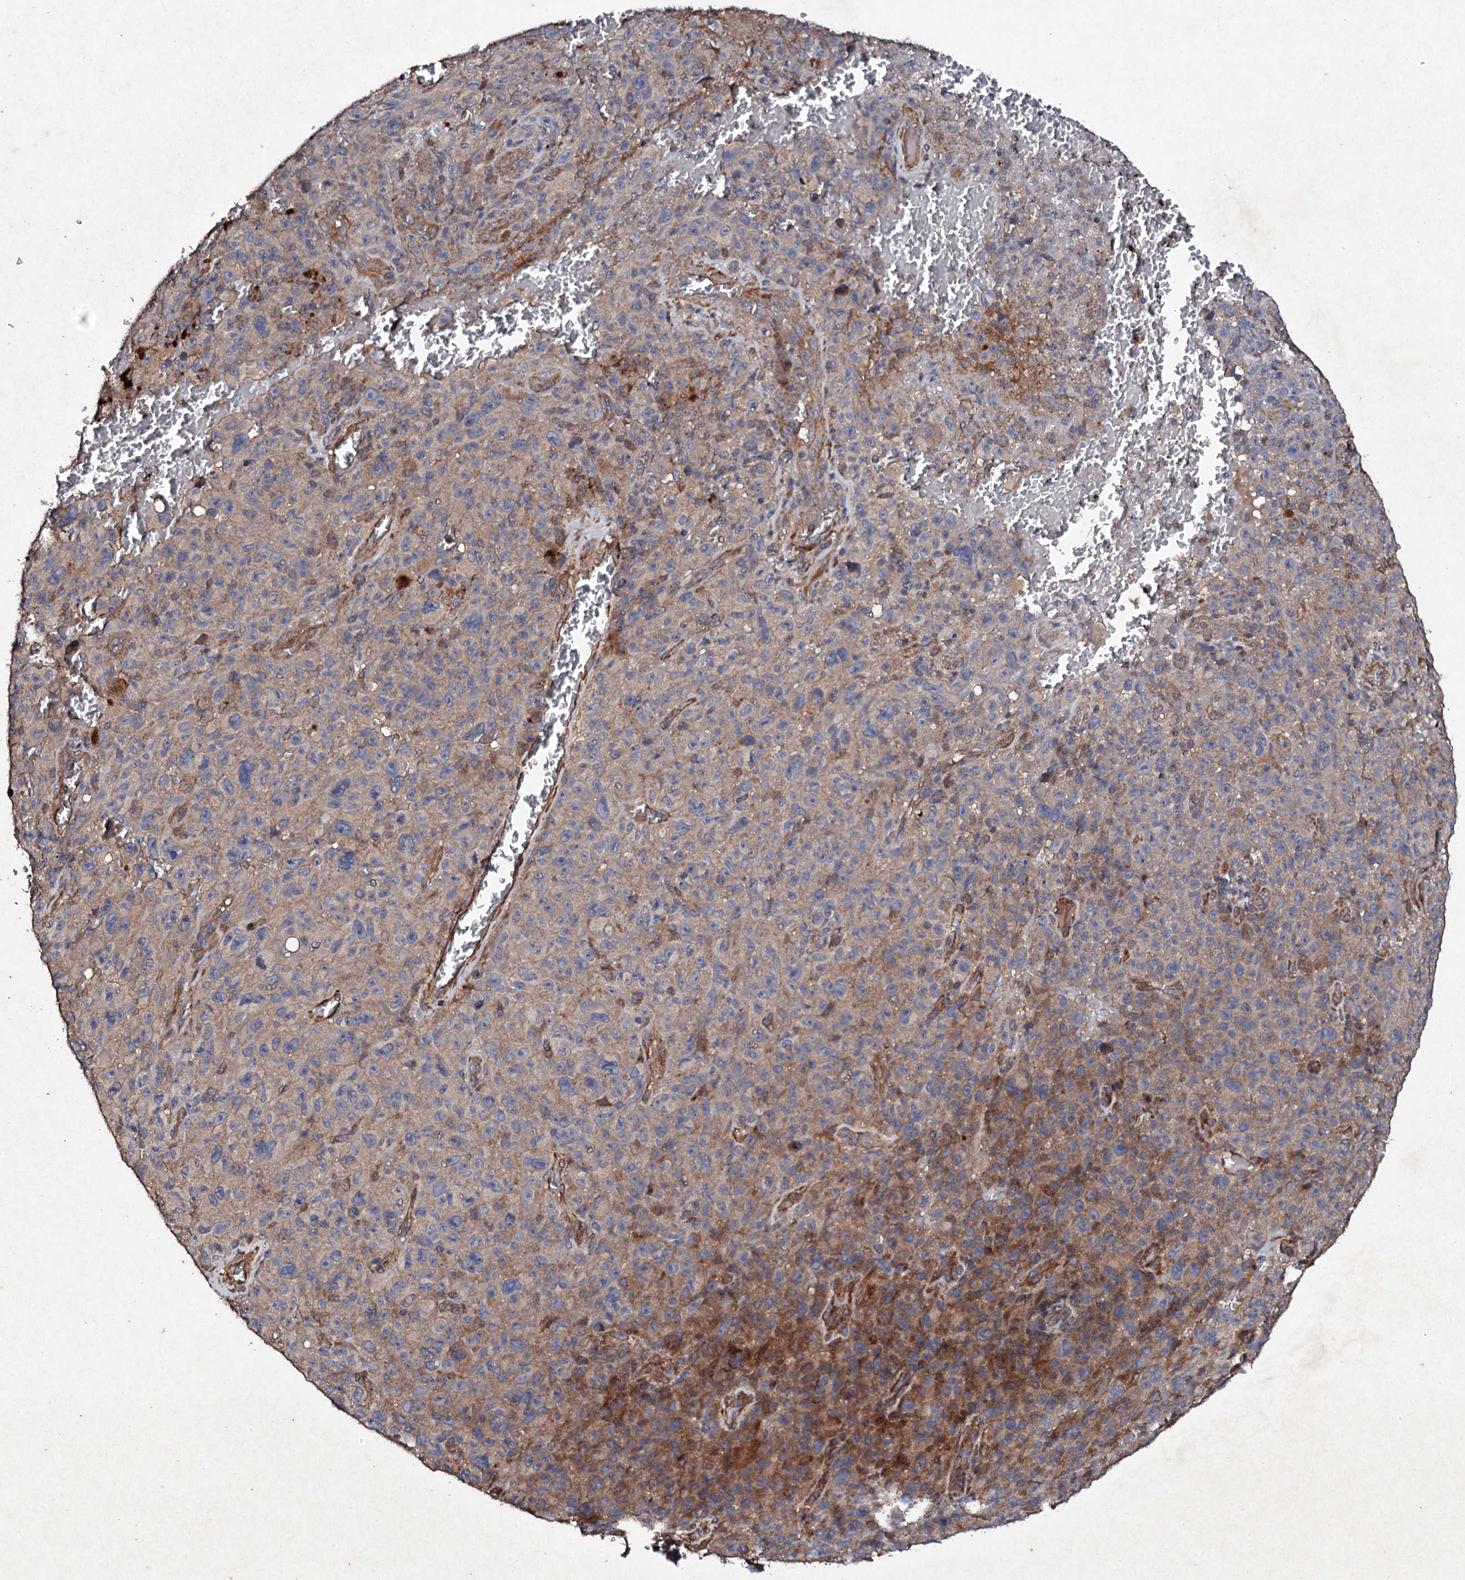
{"staining": {"intensity": "weak", "quantity": "25%-75%", "location": "cytoplasmic/membranous"}, "tissue": "melanoma", "cell_type": "Tumor cells", "image_type": "cancer", "snomed": [{"axis": "morphology", "description": "Malignant melanoma, NOS"}, {"axis": "topography", "description": "Skin"}], "caption": "Human melanoma stained for a protein (brown) reveals weak cytoplasmic/membranous positive staining in about 25%-75% of tumor cells.", "gene": "MOCOS", "patient": {"sex": "female", "age": 82}}